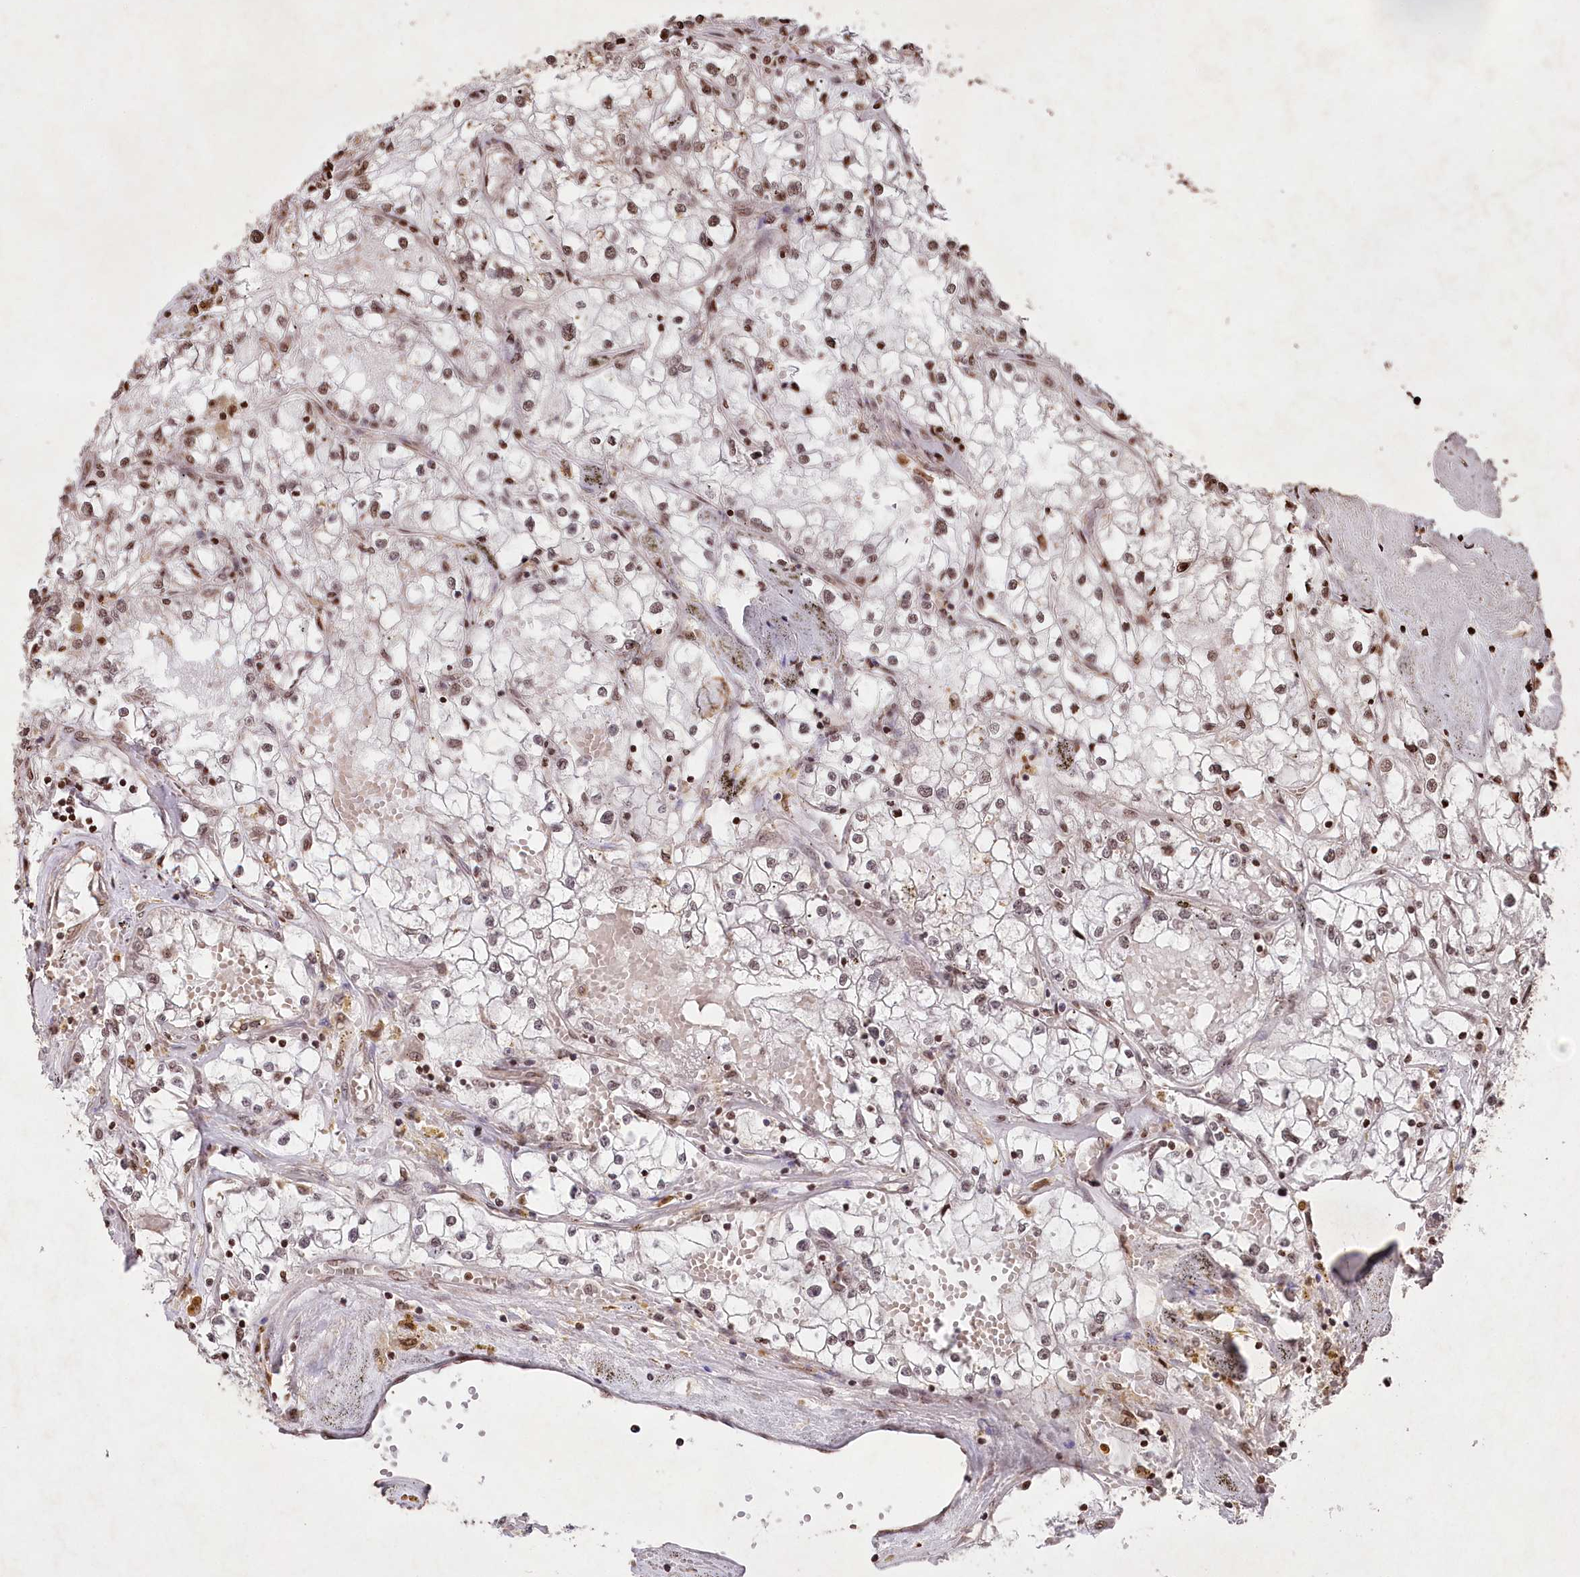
{"staining": {"intensity": "moderate", "quantity": ">75%", "location": "nuclear"}, "tissue": "renal cancer", "cell_type": "Tumor cells", "image_type": "cancer", "snomed": [{"axis": "morphology", "description": "Adenocarcinoma, NOS"}, {"axis": "topography", "description": "Kidney"}], "caption": "A micrograph showing moderate nuclear positivity in about >75% of tumor cells in renal cancer (adenocarcinoma), as visualized by brown immunohistochemical staining.", "gene": "CCSER2", "patient": {"sex": "male", "age": 56}}